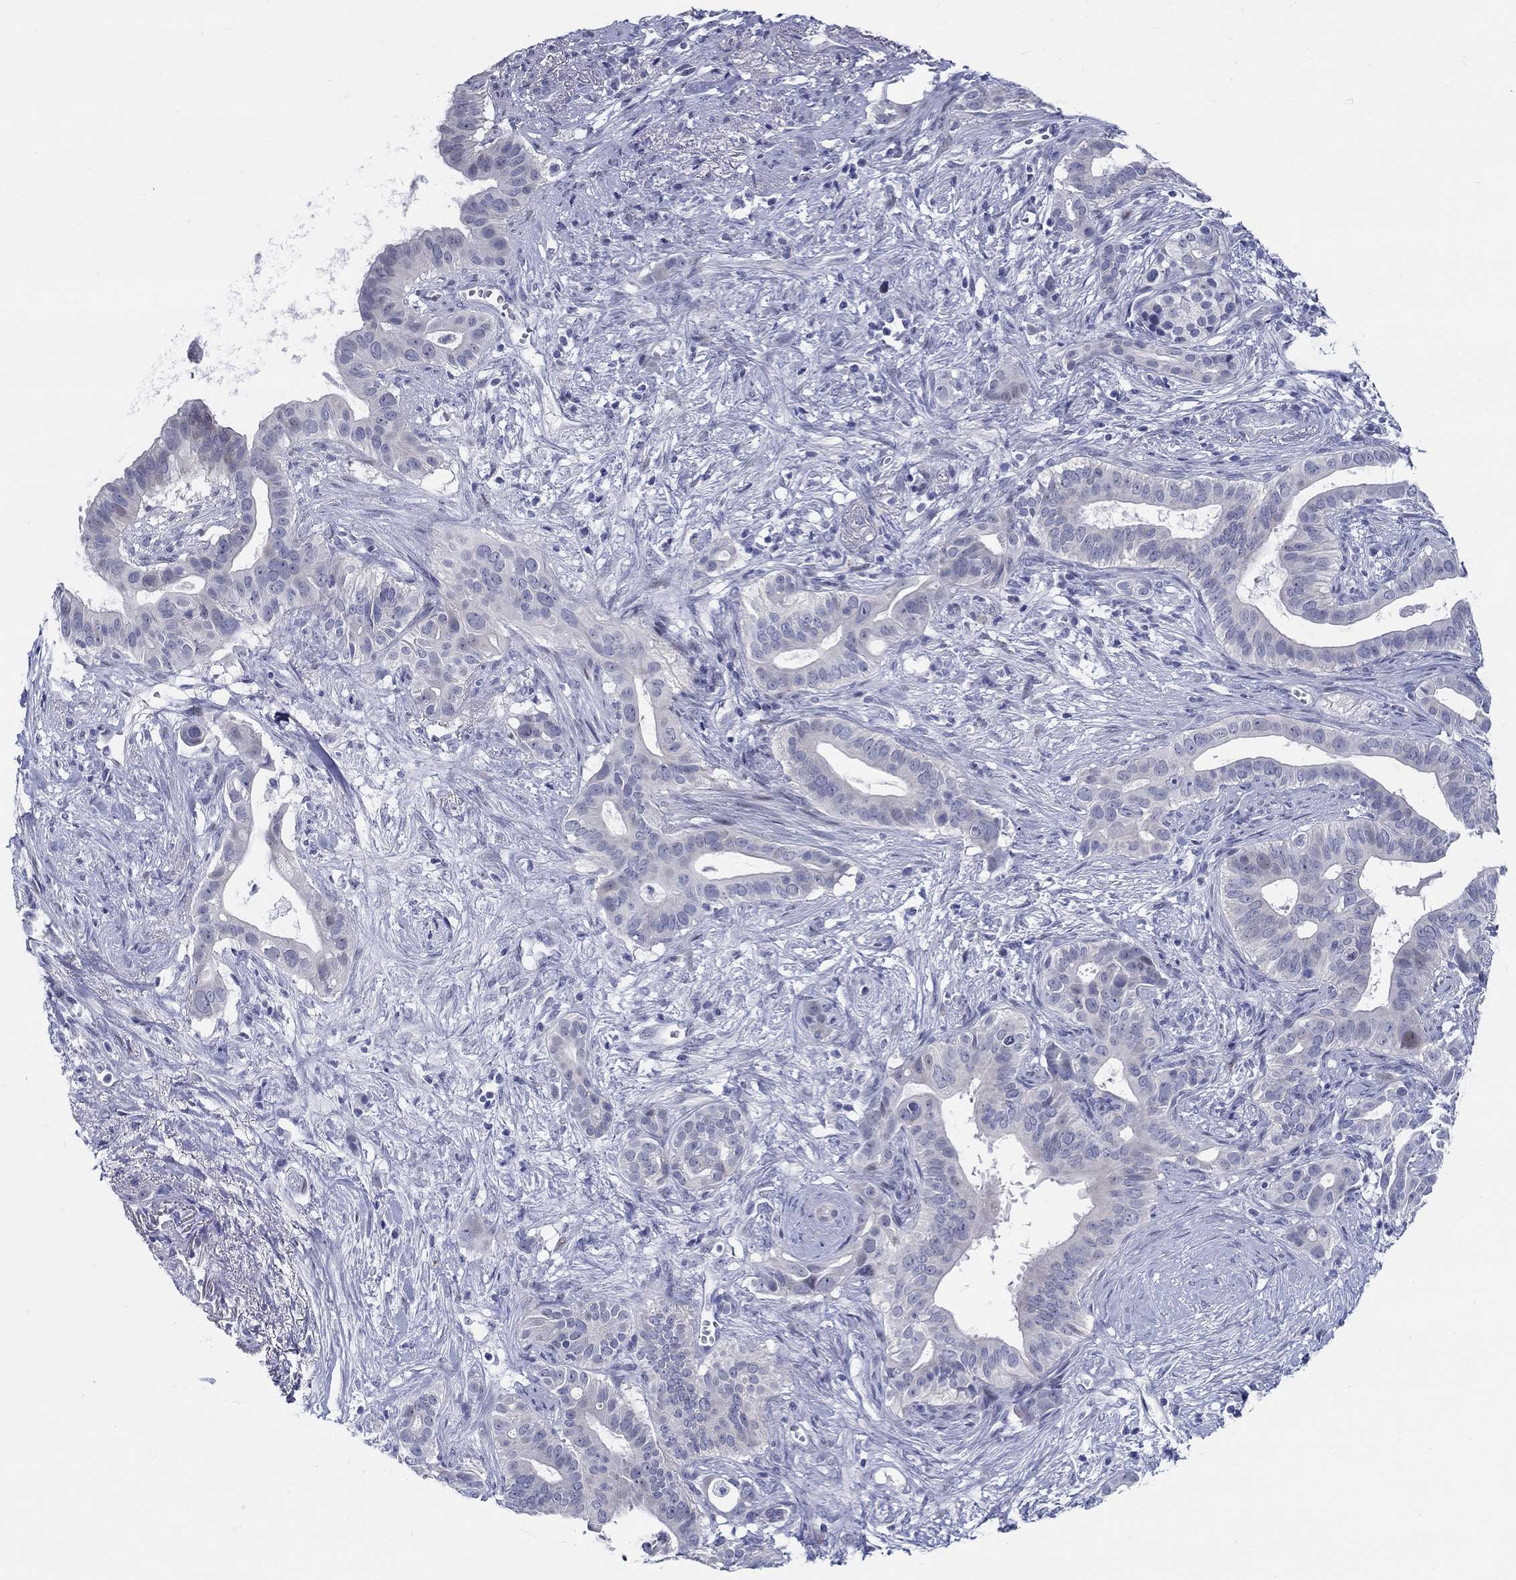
{"staining": {"intensity": "negative", "quantity": "none", "location": "none"}, "tissue": "pancreatic cancer", "cell_type": "Tumor cells", "image_type": "cancer", "snomed": [{"axis": "morphology", "description": "Adenocarcinoma, NOS"}, {"axis": "topography", "description": "Pancreas"}], "caption": "High power microscopy histopathology image of an IHC histopathology image of adenocarcinoma (pancreatic), revealing no significant staining in tumor cells. (DAB (3,3'-diaminobenzidine) IHC, high magnification).", "gene": "CRYGS", "patient": {"sex": "male", "age": 61}}